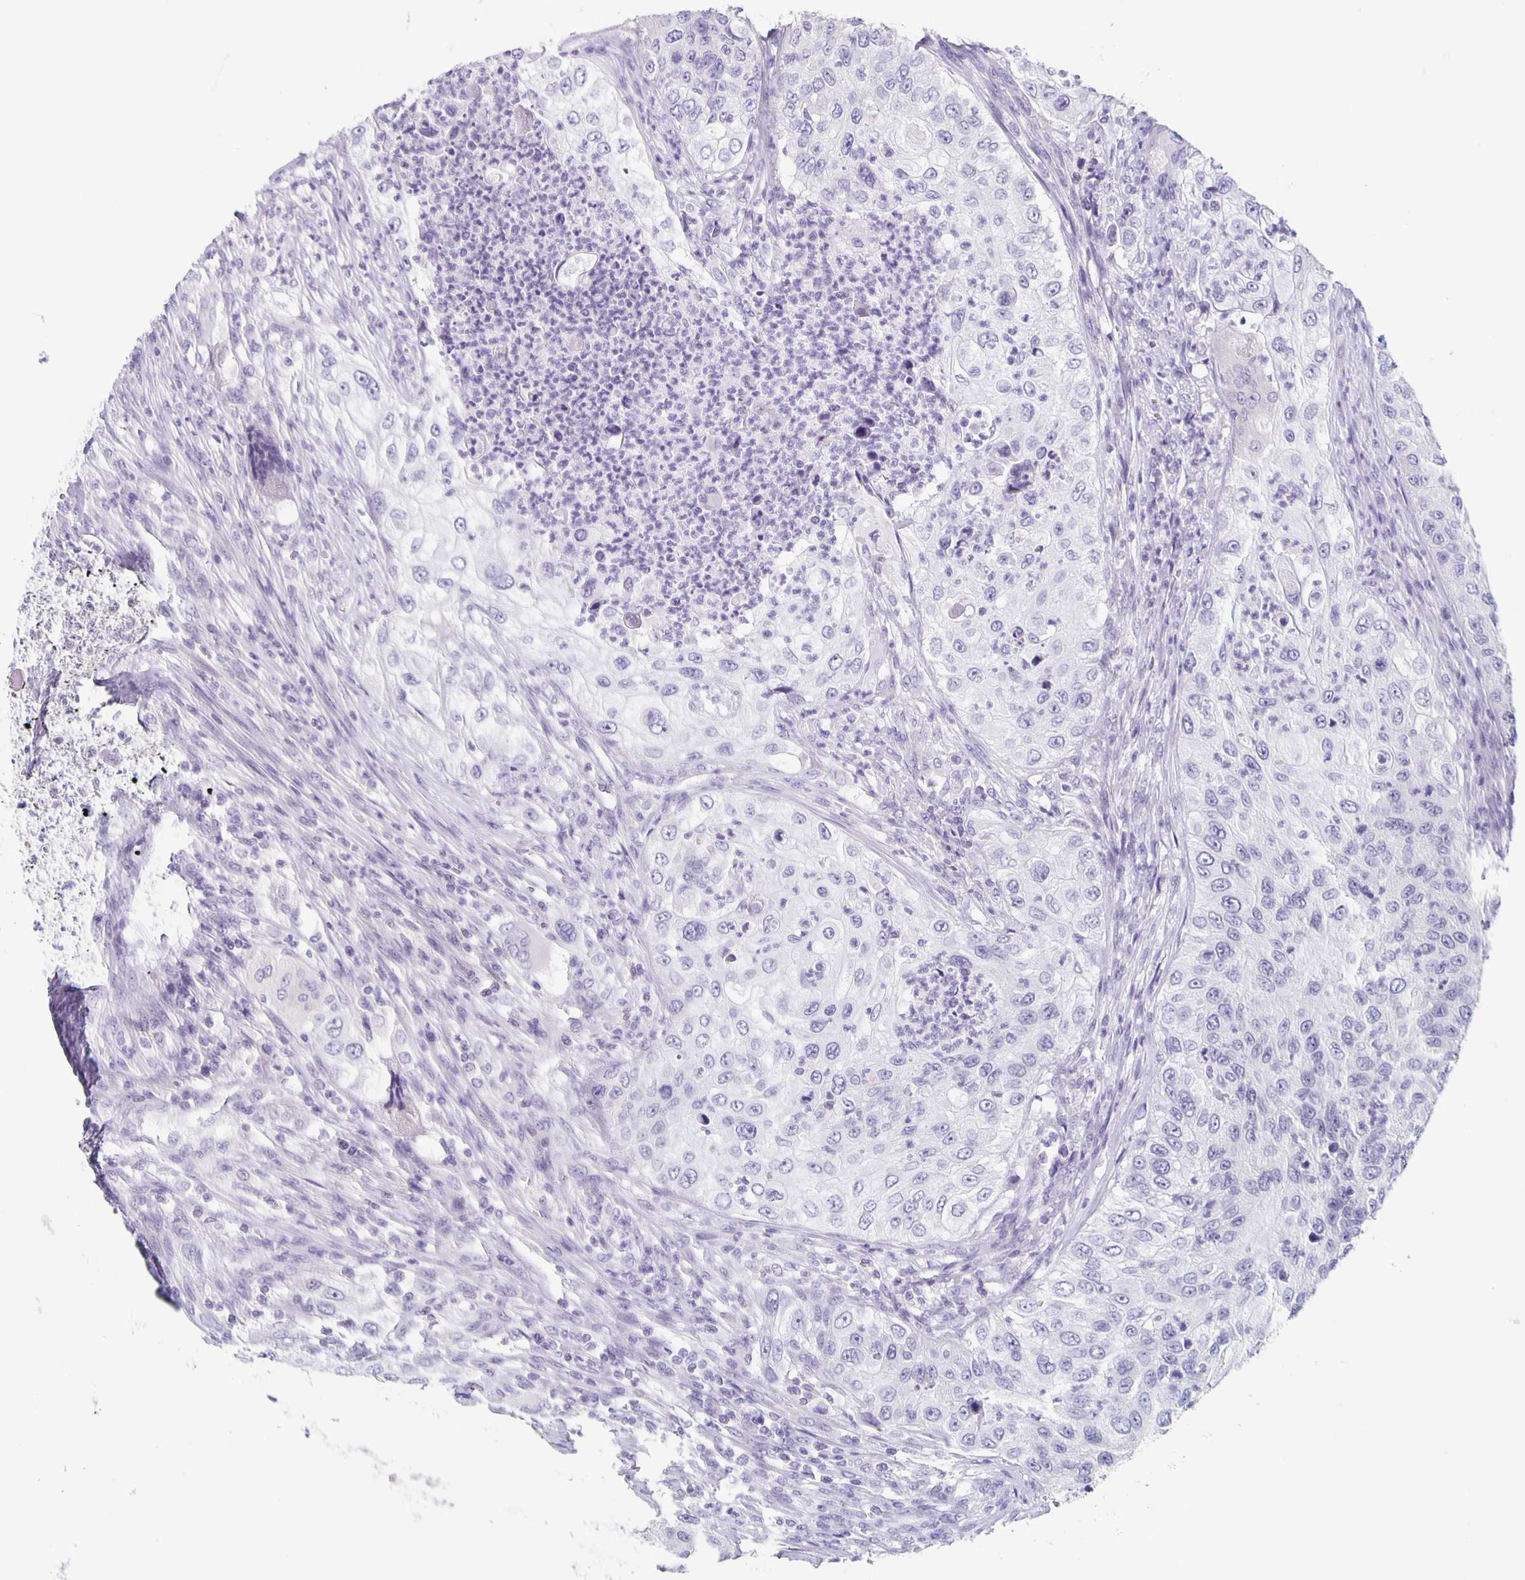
{"staining": {"intensity": "negative", "quantity": "none", "location": "none"}, "tissue": "urothelial cancer", "cell_type": "Tumor cells", "image_type": "cancer", "snomed": [{"axis": "morphology", "description": "Urothelial carcinoma, High grade"}, {"axis": "topography", "description": "Urinary bladder"}], "caption": "Urothelial cancer was stained to show a protein in brown. There is no significant expression in tumor cells.", "gene": "CARNS1", "patient": {"sex": "female", "age": 60}}